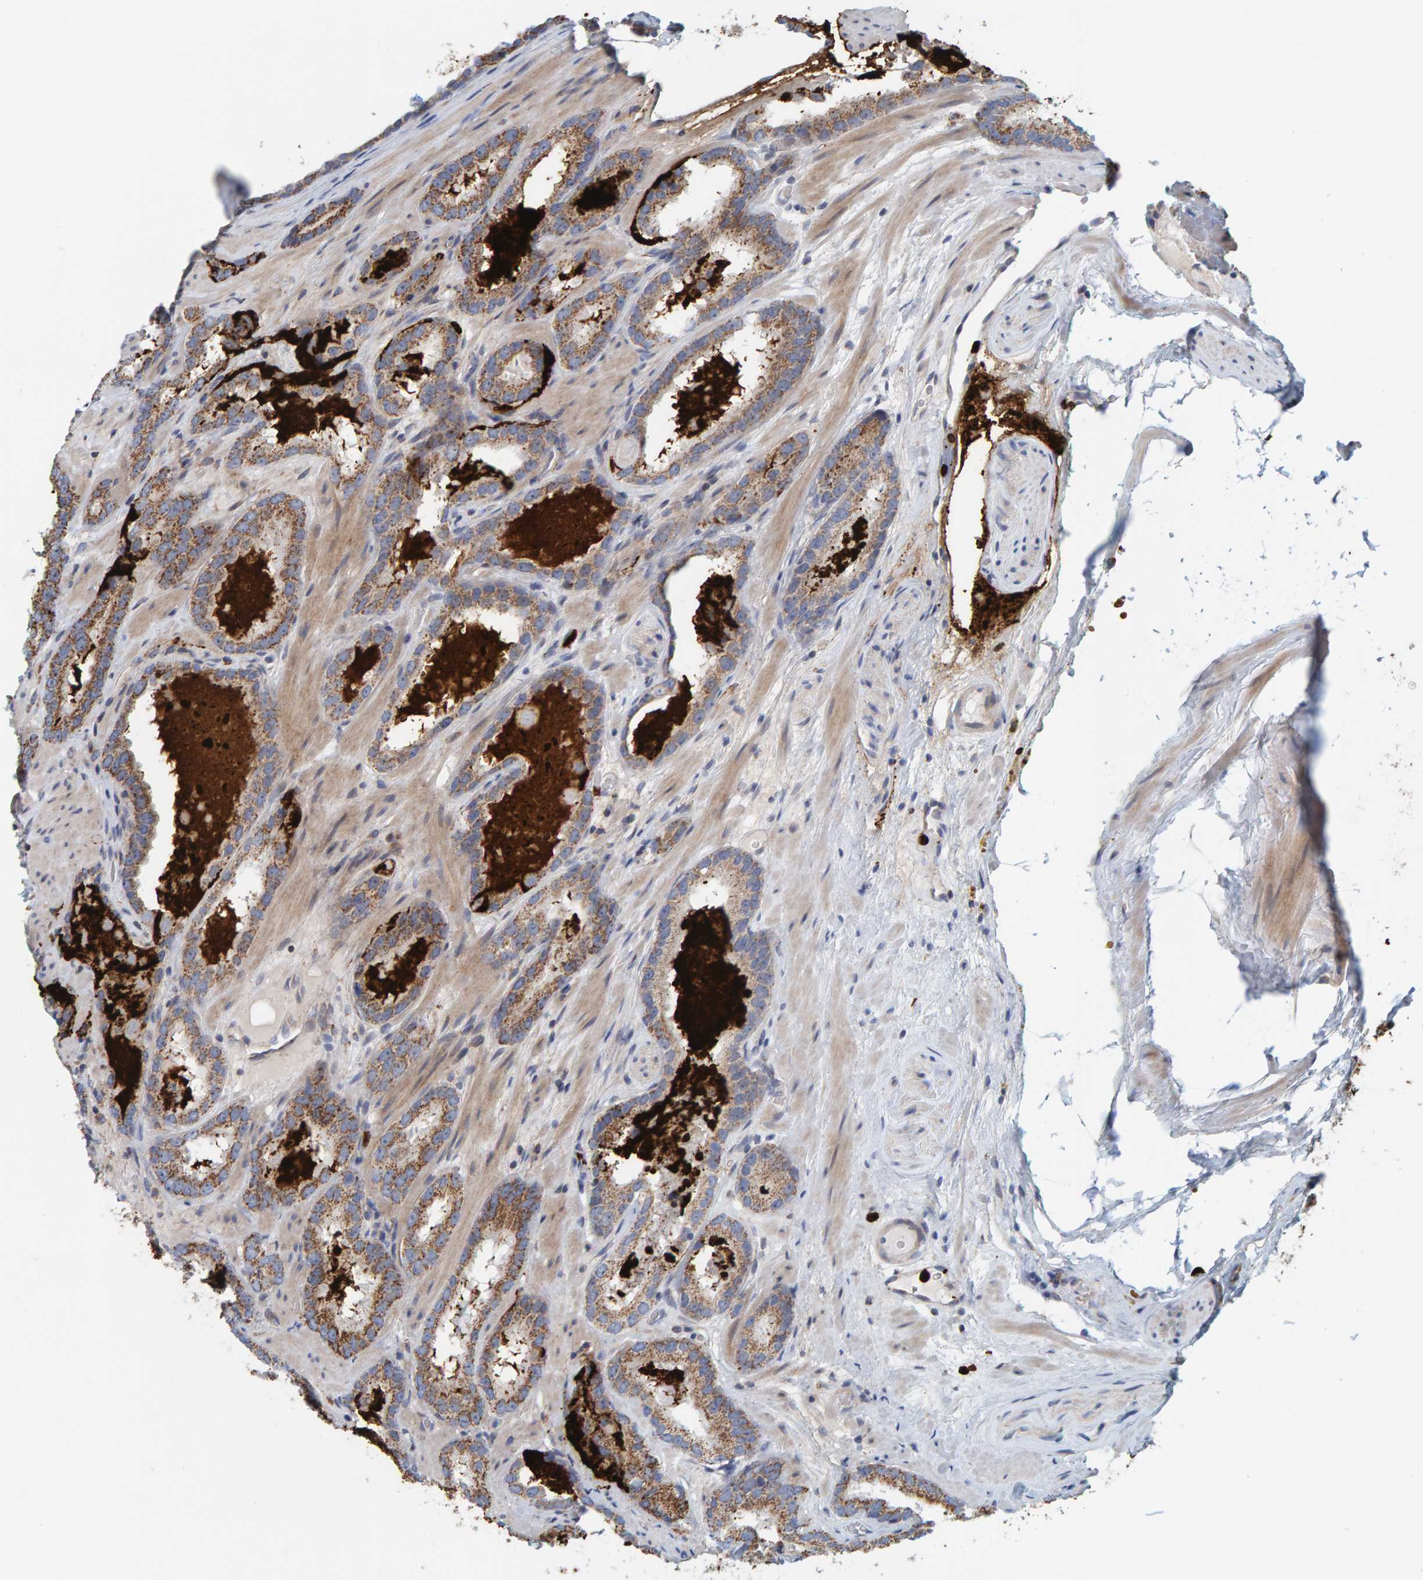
{"staining": {"intensity": "moderate", "quantity": ">75%", "location": "cytoplasmic/membranous"}, "tissue": "prostate cancer", "cell_type": "Tumor cells", "image_type": "cancer", "snomed": [{"axis": "morphology", "description": "Adenocarcinoma, Low grade"}, {"axis": "topography", "description": "Prostate"}], "caption": "This is a photomicrograph of IHC staining of prostate adenocarcinoma (low-grade), which shows moderate expression in the cytoplasmic/membranous of tumor cells.", "gene": "B9D1", "patient": {"sex": "male", "age": 89}}